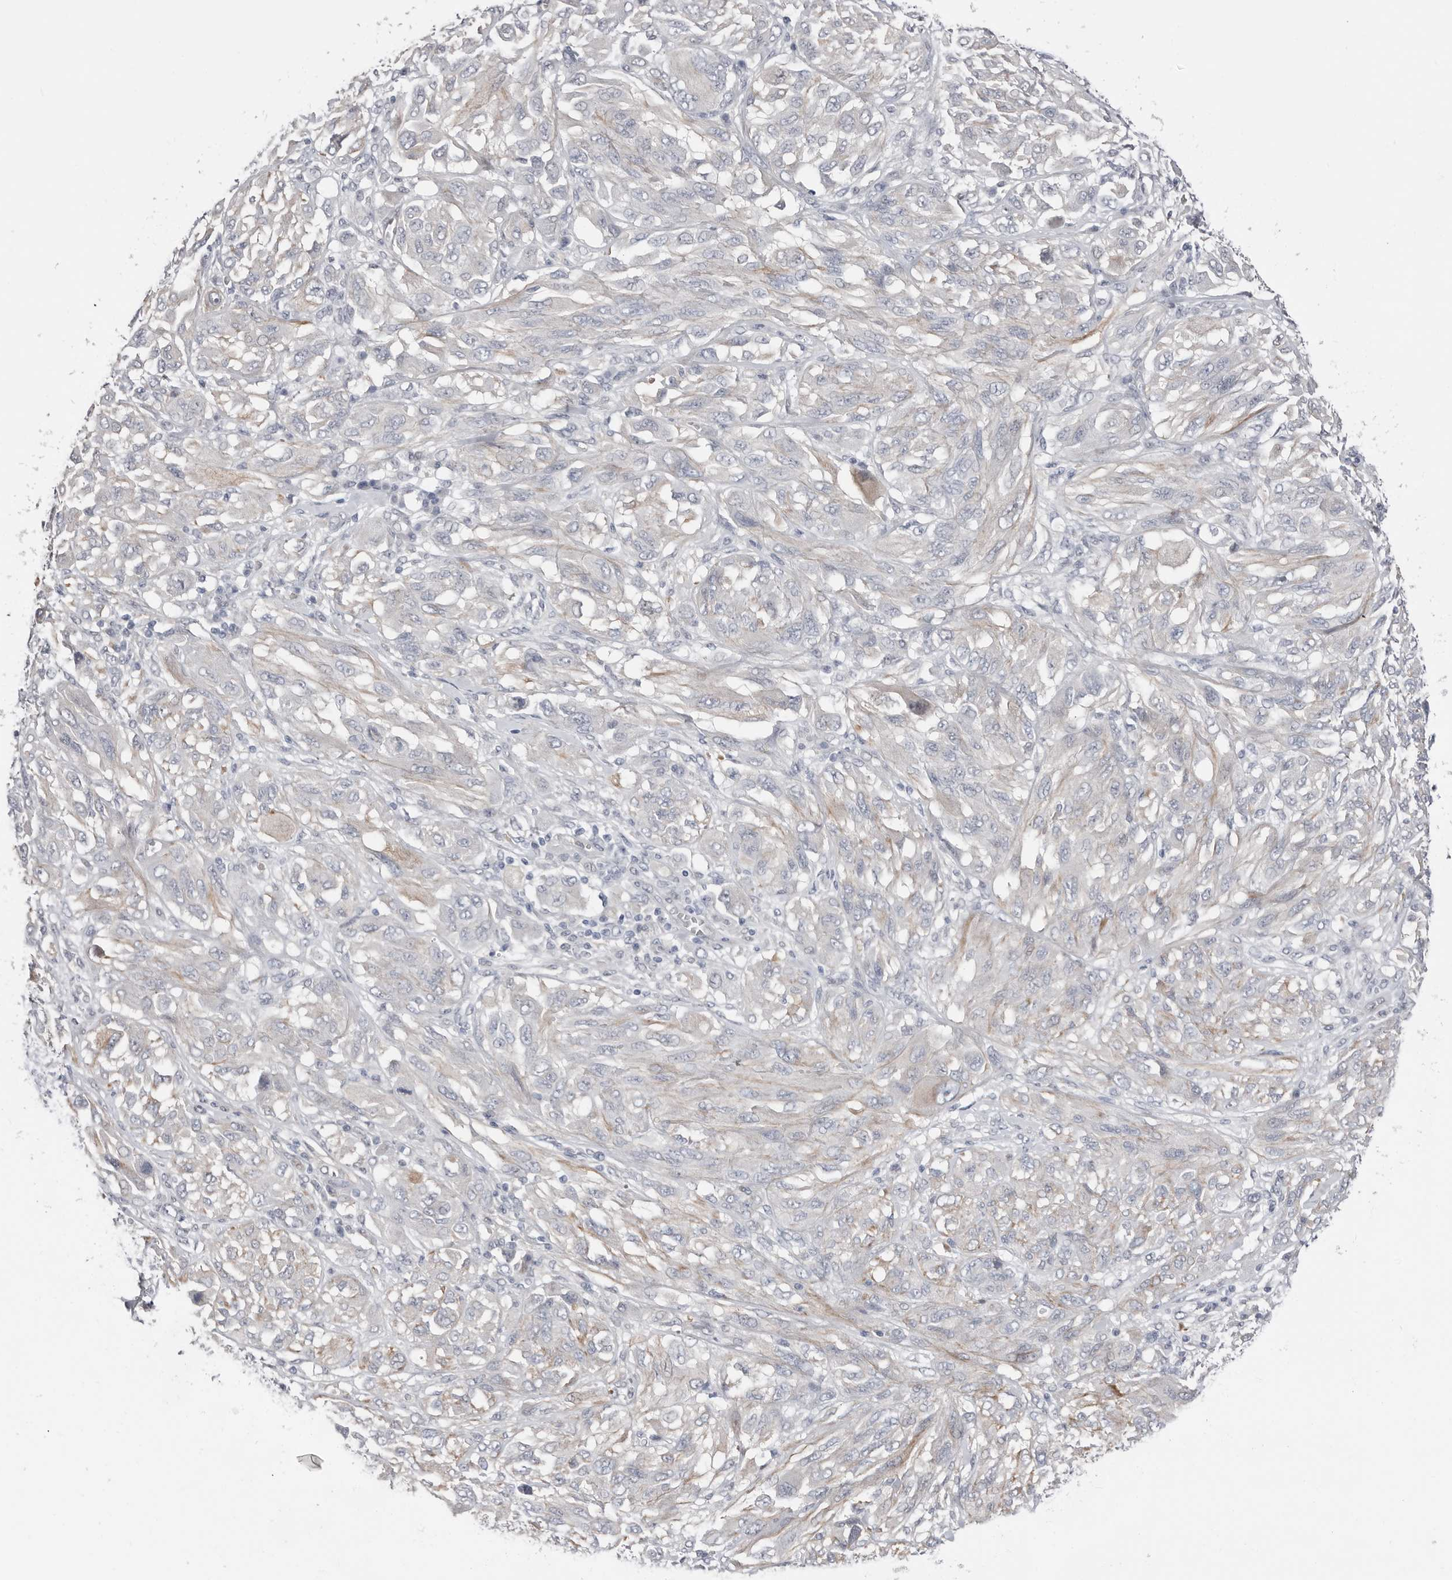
{"staining": {"intensity": "negative", "quantity": "none", "location": "none"}, "tissue": "melanoma", "cell_type": "Tumor cells", "image_type": "cancer", "snomed": [{"axis": "morphology", "description": "Malignant melanoma, NOS"}, {"axis": "topography", "description": "Skin"}], "caption": "This image is of malignant melanoma stained with immunohistochemistry to label a protein in brown with the nuclei are counter-stained blue. There is no expression in tumor cells.", "gene": "ASRGL1", "patient": {"sex": "female", "age": 91}}